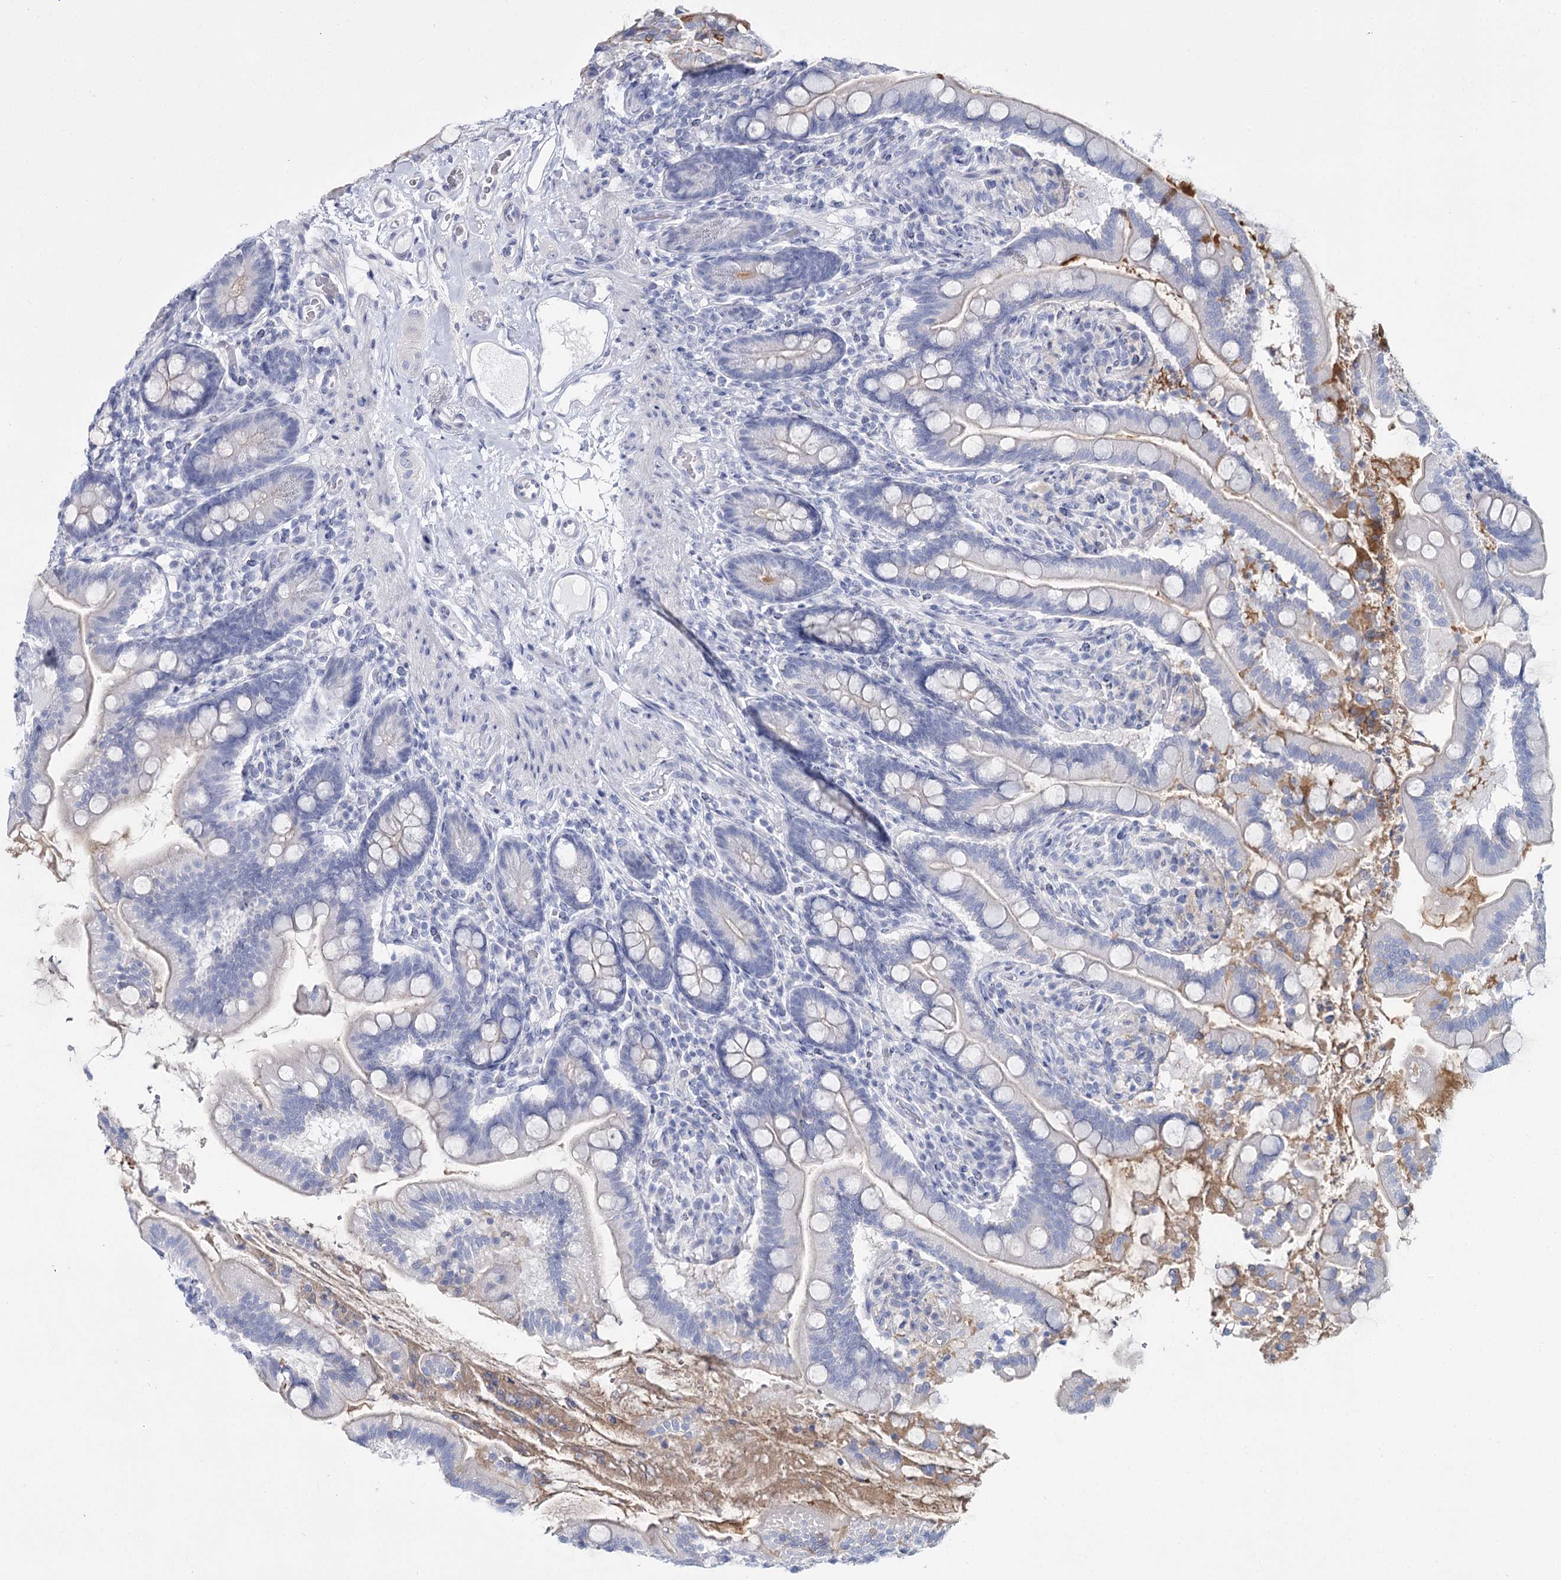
{"staining": {"intensity": "weak", "quantity": "<25%", "location": "cytoplasmic/membranous"}, "tissue": "small intestine", "cell_type": "Glandular cells", "image_type": "normal", "snomed": [{"axis": "morphology", "description": "Normal tissue, NOS"}, {"axis": "topography", "description": "Small intestine"}], "caption": "Immunohistochemistry (IHC) histopathology image of benign small intestine: human small intestine stained with DAB (3,3'-diaminobenzidine) demonstrates no significant protein positivity in glandular cells.", "gene": "SLC17A2", "patient": {"sex": "female", "age": 64}}